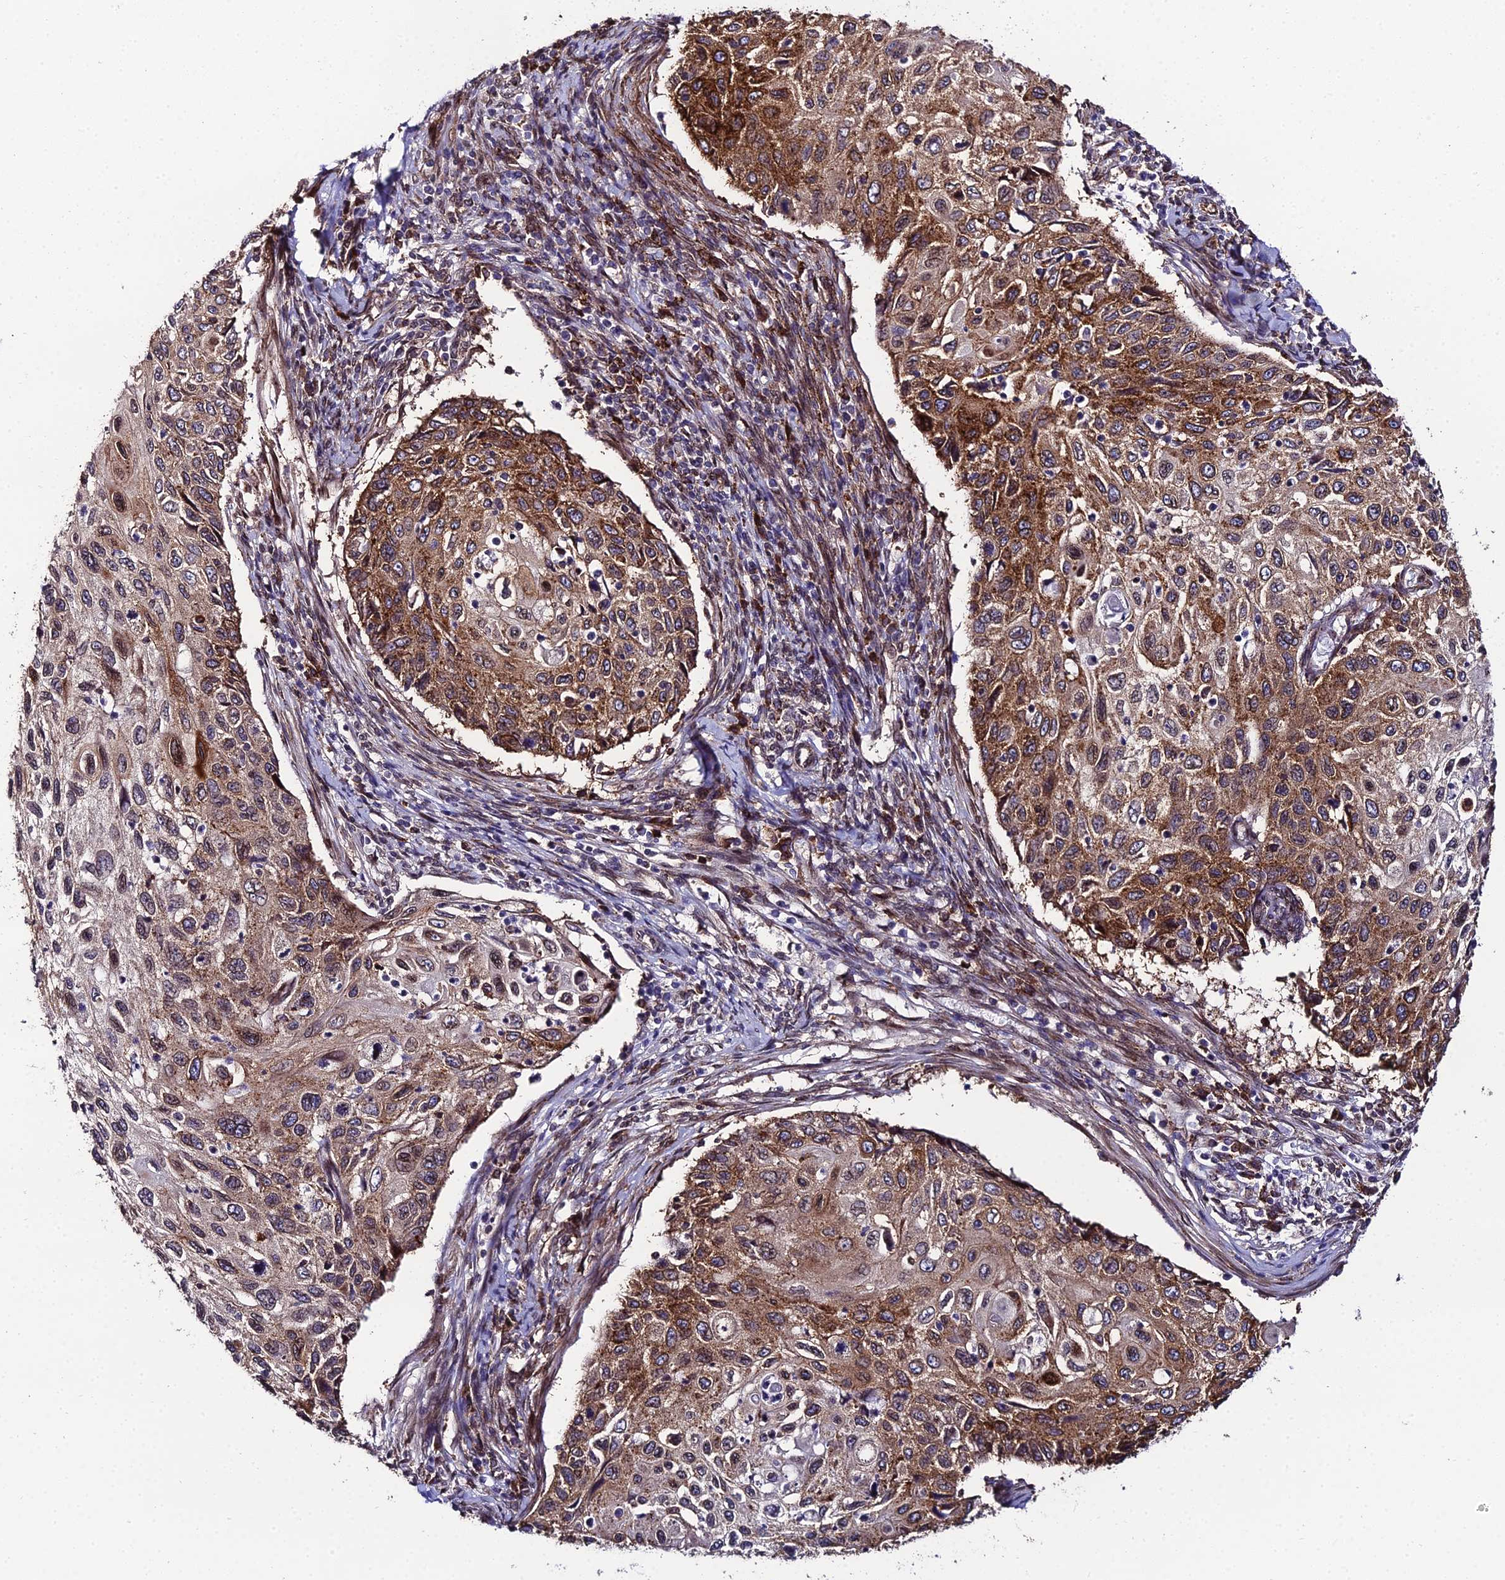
{"staining": {"intensity": "moderate", "quantity": ">75%", "location": "cytoplasmic/membranous,nuclear"}, "tissue": "cervical cancer", "cell_type": "Tumor cells", "image_type": "cancer", "snomed": [{"axis": "morphology", "description": "Squamous cell carcinoma, NOS"}, {"axis": "topography", "description": "Cervix"}], "caption": "Human squamous cell carcinoma (cervical) stained with a protein marker shows moderate staining in tumor cells.", "gene": "DDX19A", "patient": {"sex": "female", "age": 70}}